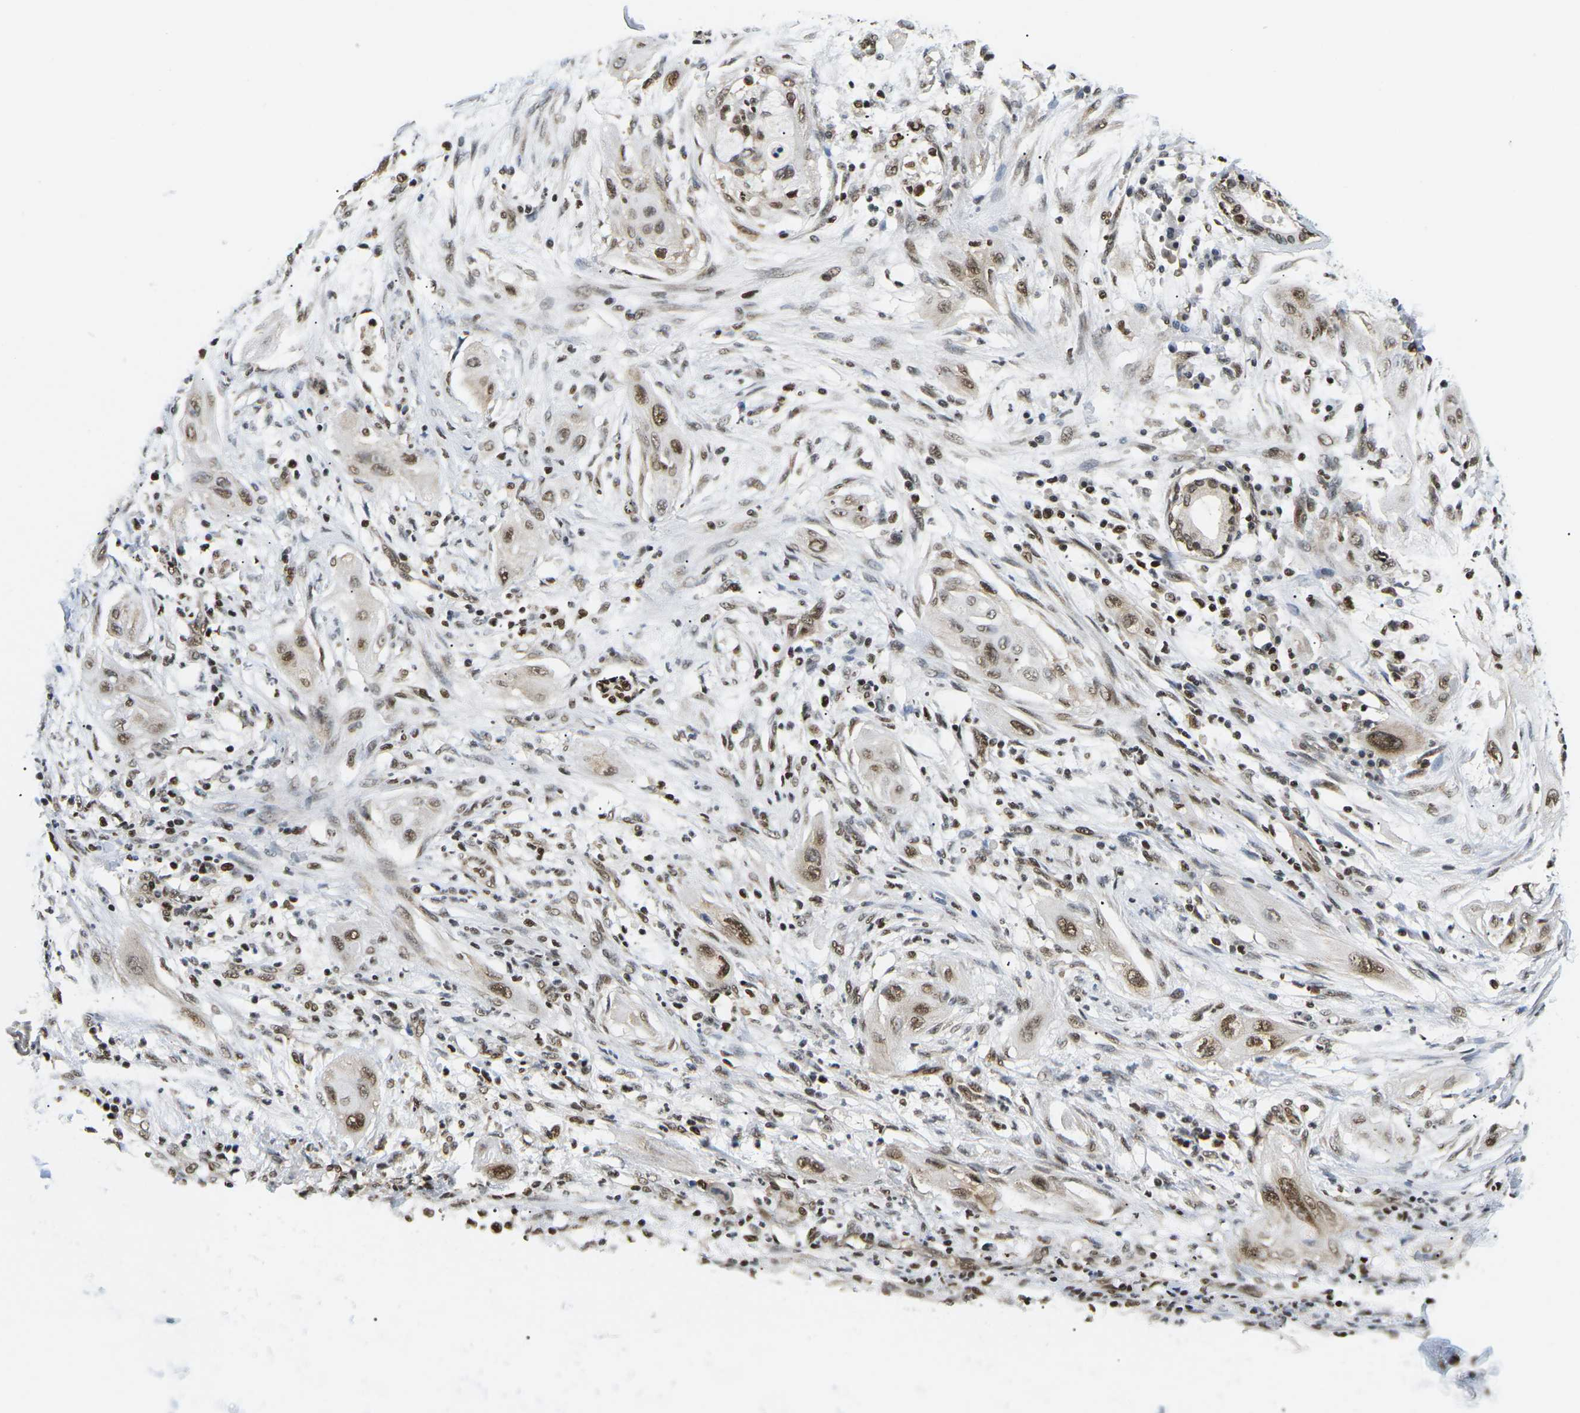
{"staining": {"intensity": "moderate", "quantity": ">75%", "location": "nuclear"}, "tissue": "lung cancer", "cell_type": "Tumor cells", "image_type": "cancer", "snomed": [{"axis": "morphology", "description": "Squamous cell carcinoma, NOS"}, {"axis": "topography", "description": "Lung"}], "caption": "Lung squamous cell carcinoma stained with a protein marker exhibits moderate staining in tumor cells.", "gene": "CELF1", "patient": {"sex": "female", "age": 47}}